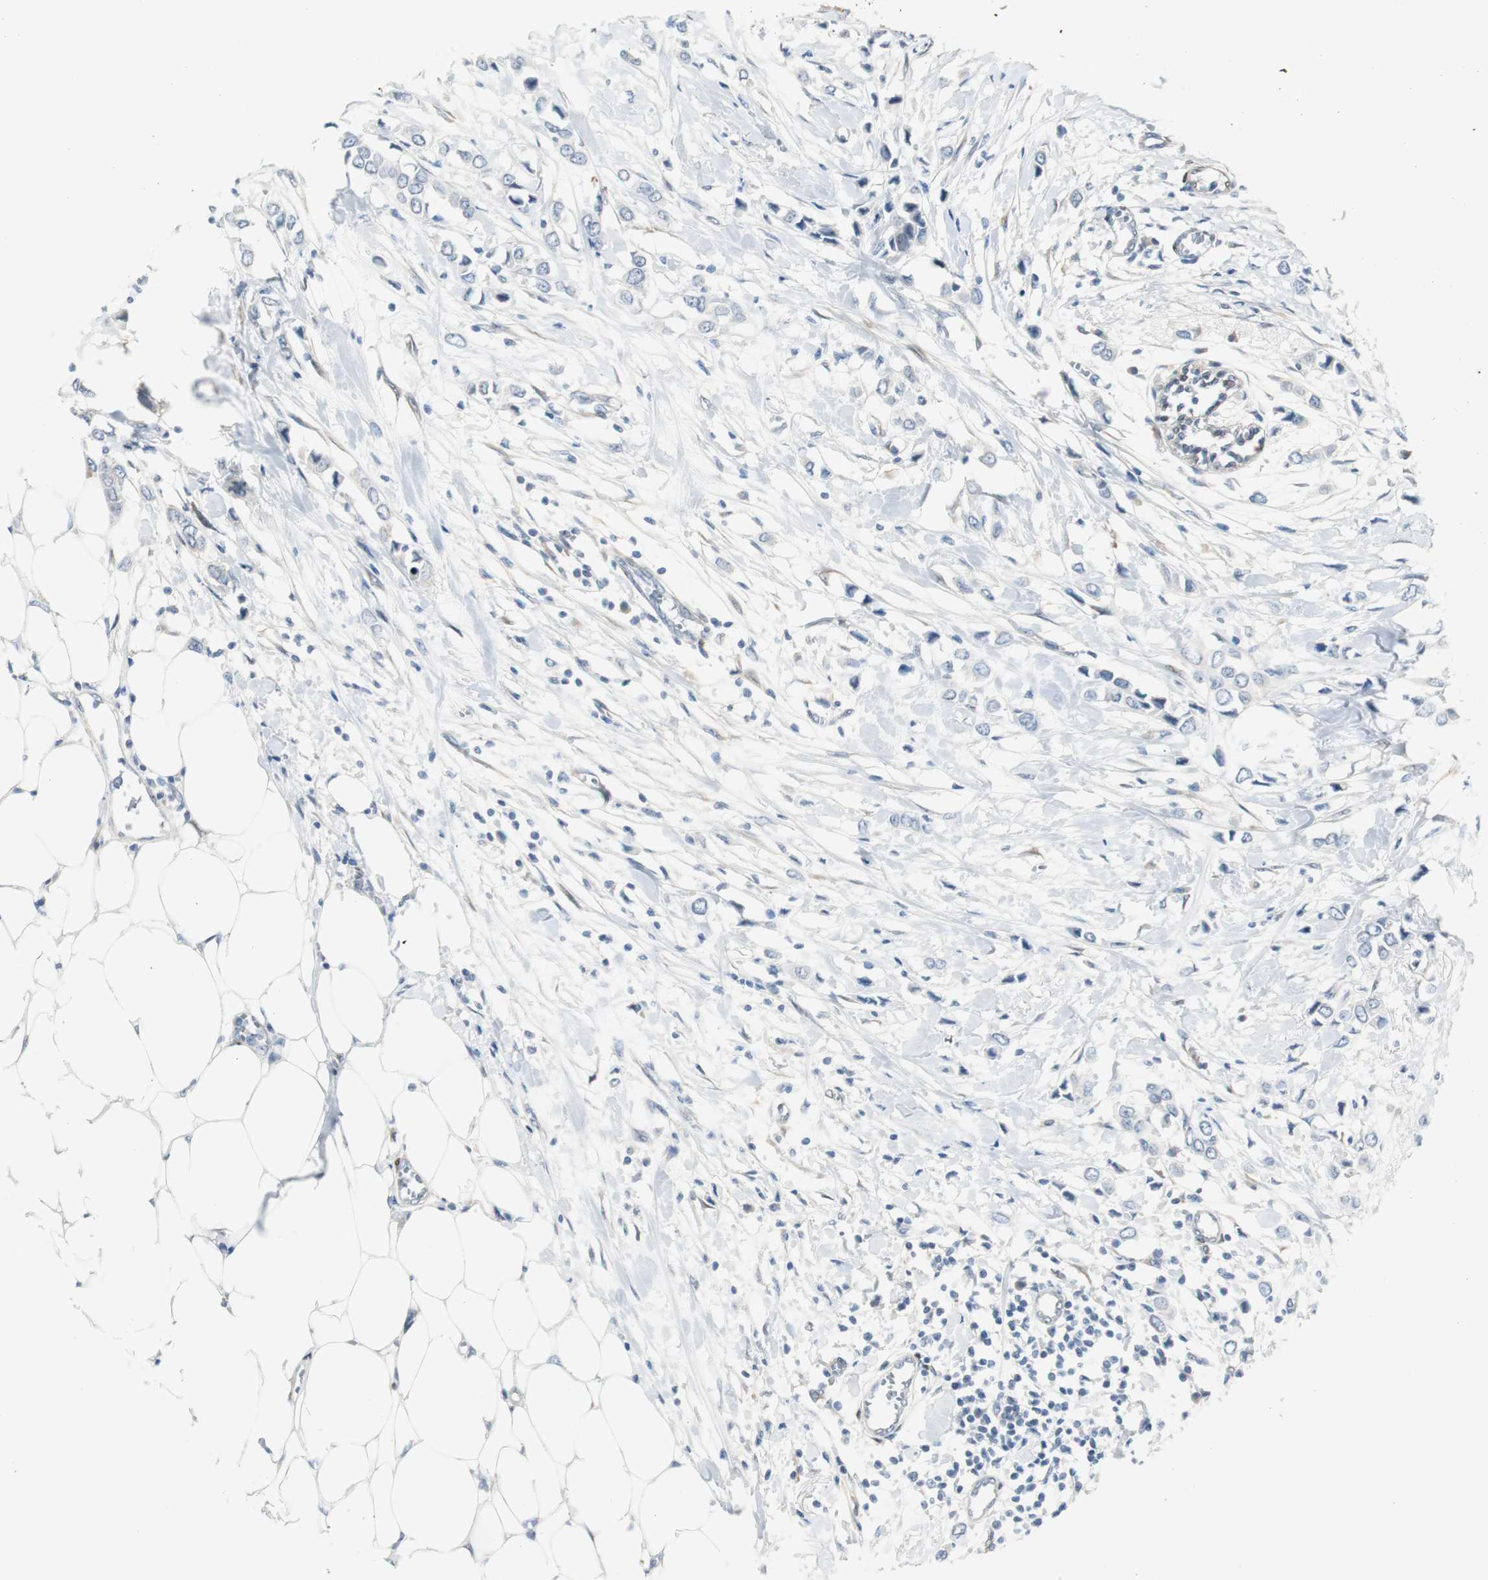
{"staining": {"intensity": "negative", "quantity": "none", "location": "none"}, "tissue": "breast cancer", "cell_type": "Tumor cells", "image_type": "cancer", "snomed": [{"axis": "morphology", "description": "Lobular carcinoma"}, {"axis": "topography", "description": "Breast"}], "caption": "Micrograph shows no significant protein staining in tumor cells of breast cancer (lobular carcinoma). (IHC, brightfield microscopy, high magnification).", "gene": "FHL2", "patient": {"sex": "female", "age": 51}}